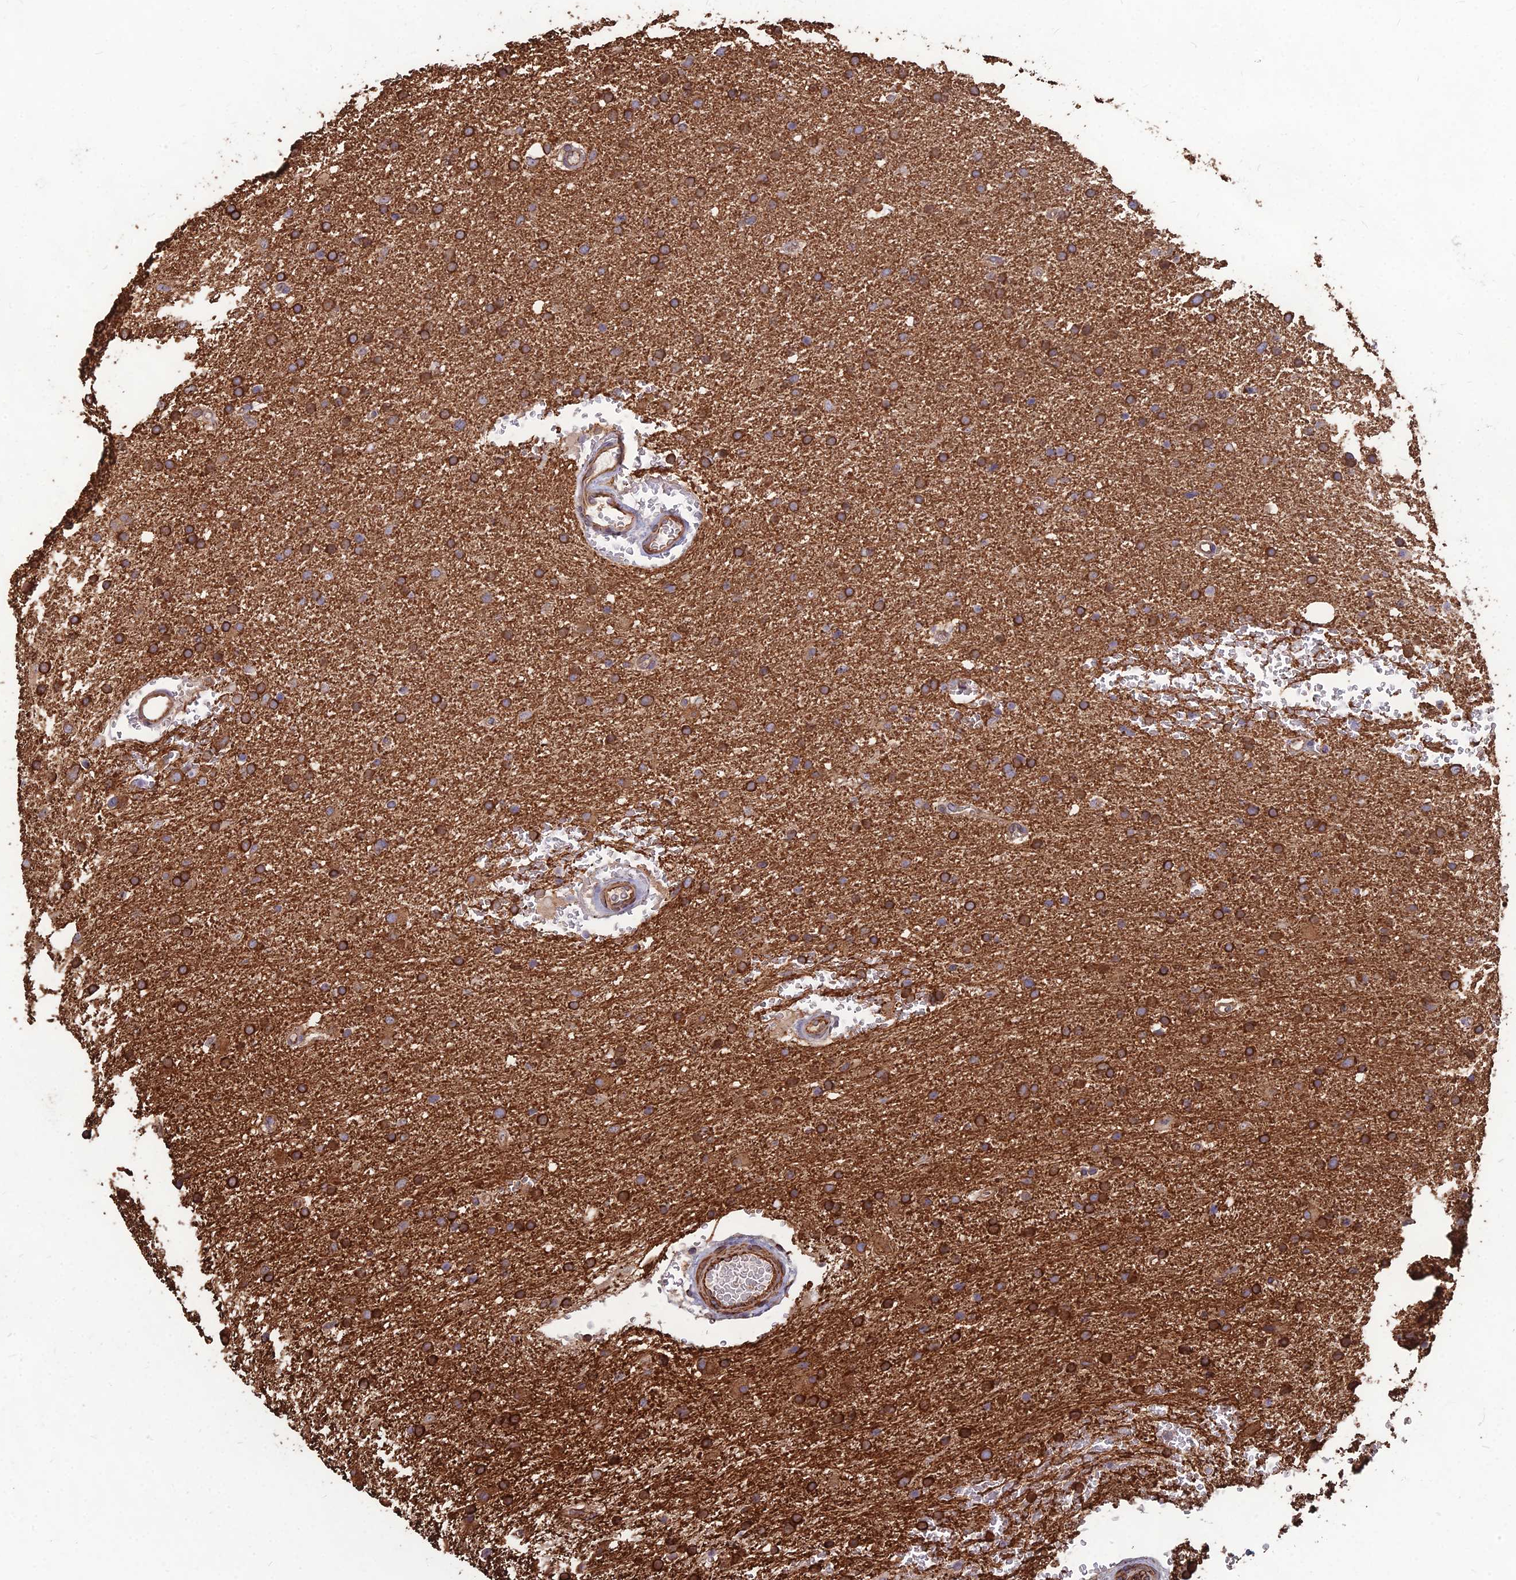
{"staining": {"intensity": "moderate", "quantity": ">75%", "location": "cytoplasmic/membranous"}, "tissue": "glioma", "cell_type": "Tumor cells", "image_type": "cancer", "snomed": [{"axis": "morphology", "description": "Glioma, malignant, High grade"}, {"axis": "topography", "description": "Cerebral cortex"}], "caption": "Immunohistochemistry (IHC) image of neoplastic tissue: human malignant glioma (high-grade) stained using IHC exhibits medium levels of moderate protein expression localized specifically in the cytoplasmic/membranous of tumor cells, appearing as a cytoplasmic/membranous brown color.", "gene": "LSM6", "patient": {"sex": "female", "age": 36}}